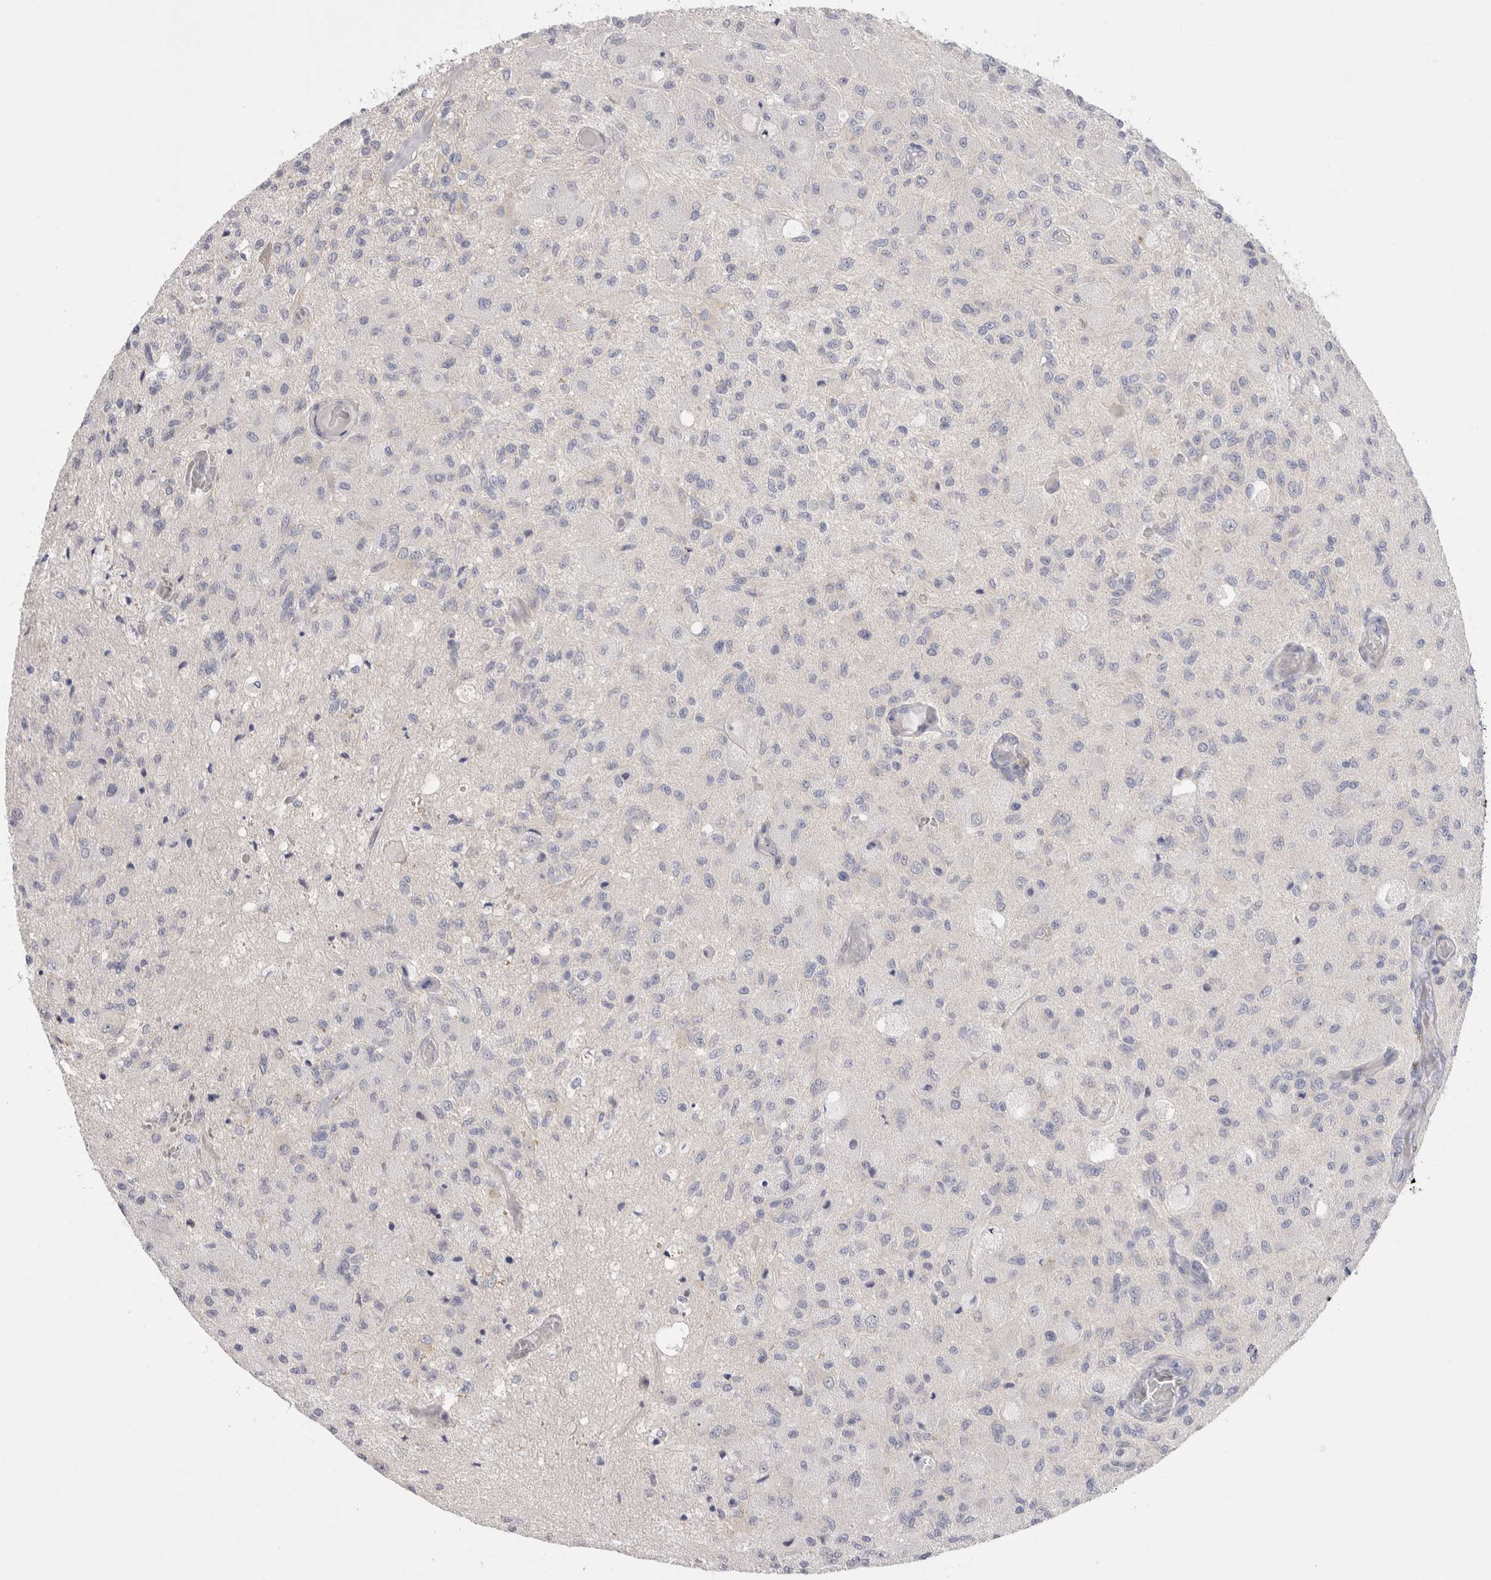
{"staining": {"intensity": "negative", "quantity": "none", "location": "none"}, "tissue": "glioma", "cell_type": "Tumor cells", "image_type": "cancer", "snomed": [{"axis": "morphology", "description": "Normal tissue, NOS"}, {"axis": "morphology", "description": "Glioma, malignant, High grade"}, {"axis": "topography", "description": "Cerebral cortex"}], "caption": "Immunohistochemical staining of malignant glioma (high-grade) reveals no significant positivity in tumor cells.", "gene": "SPINK2", "patient": {"sex": "male", "age": 77}}